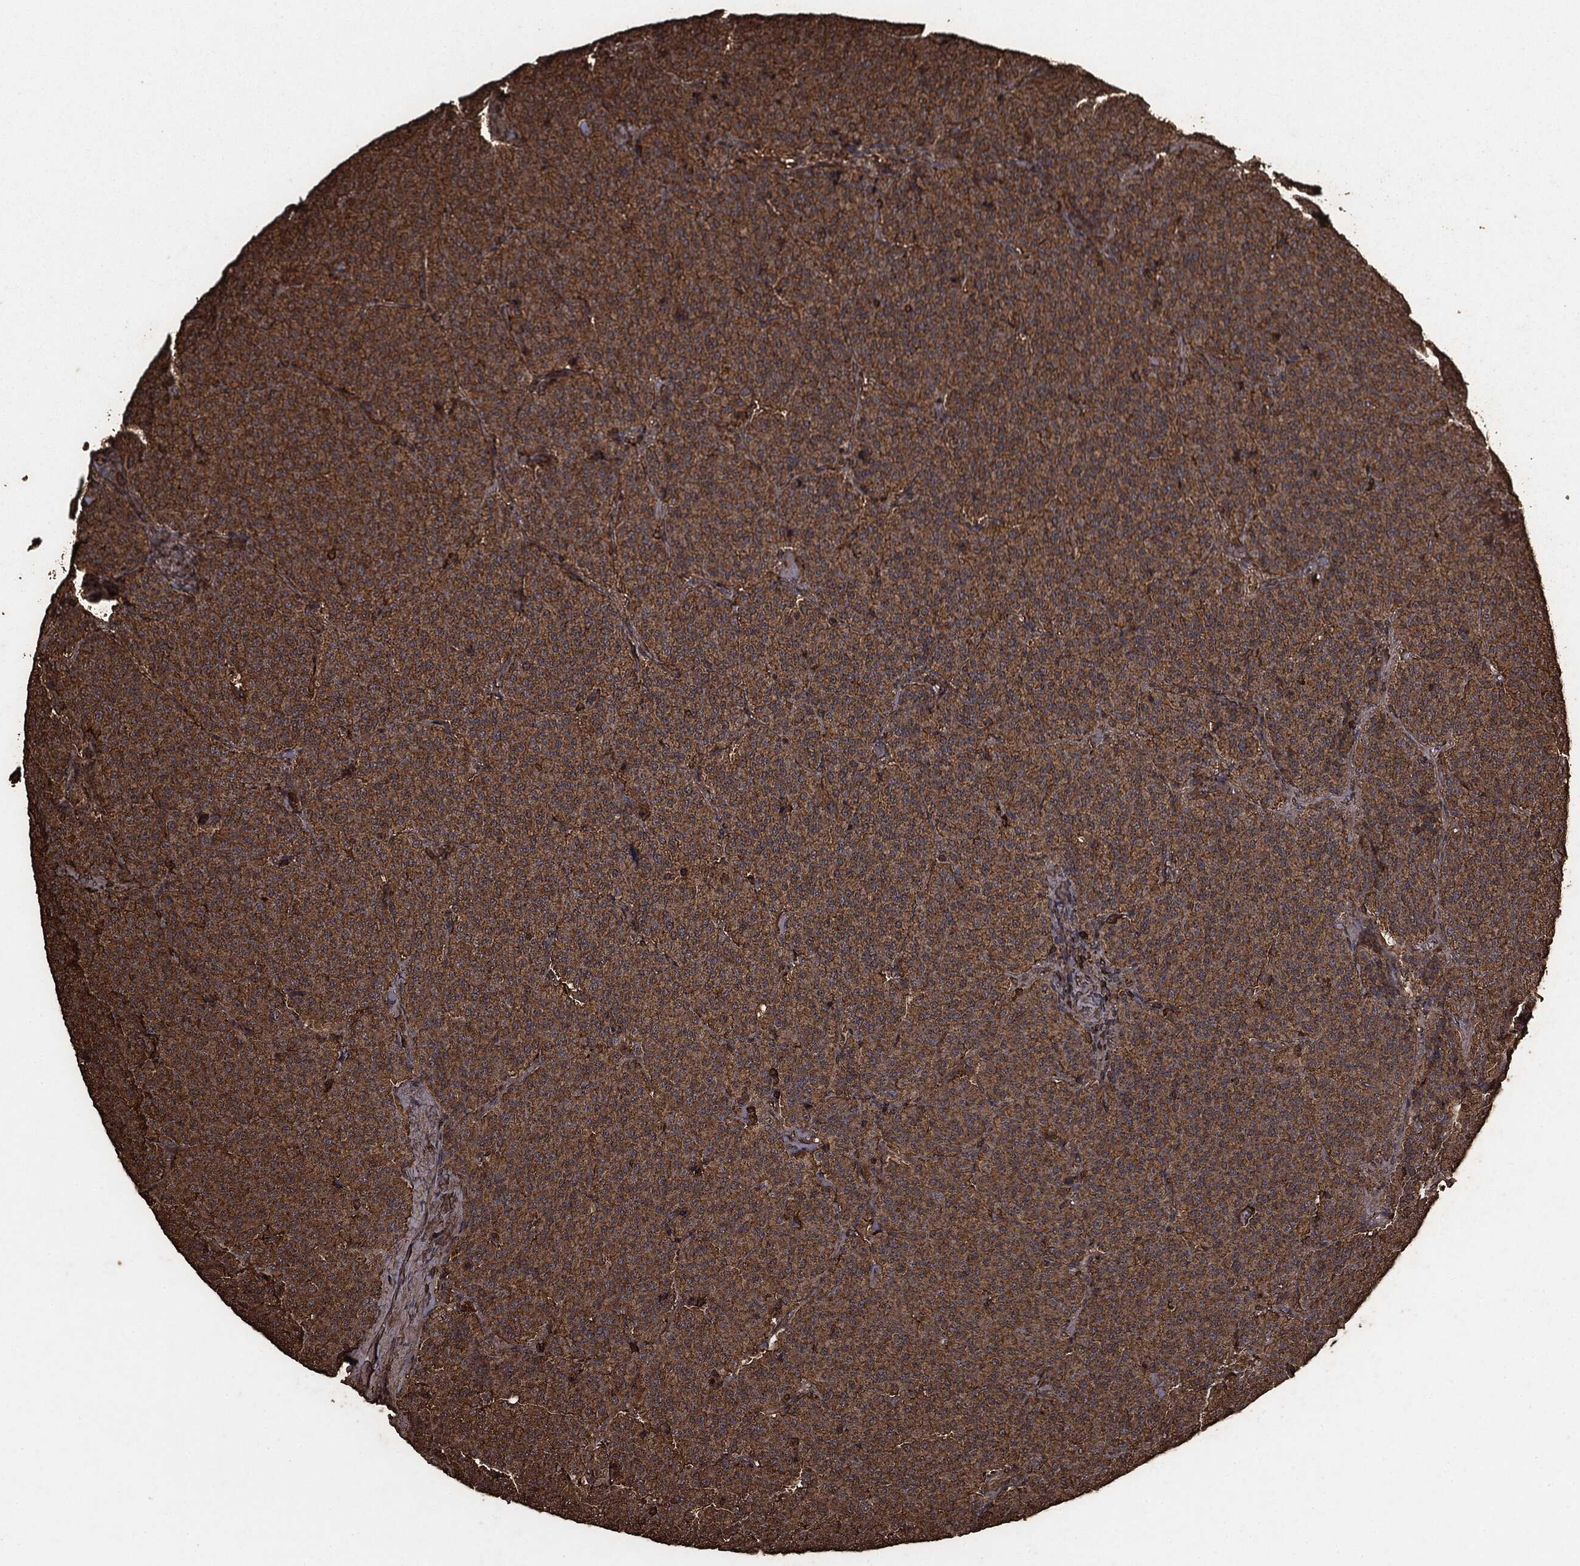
{"staining": {"intensity": "strong", "quantity": ">75%", "location": "cytoplasmic/membranous"}, "tissue": "carcinoid", "cell_type": "Tumor cells", "image_type": "cancer", "snomed": [{"axis": "morphology", "description": "Carcinoid, malignant, NOS"}, {"axis": "topography", "description": "Small intestine"}], "caption": "Protein expression analysis of human carcinoid reveals strong cytoplasmic/membranous expression in approximately >75% of tumor cells. Using DAB (brown) and hematoxylin (blue) stains, captured at high magnification using brightfield microscopy.", "gene": "MTOR", "patient": {"sex": "female", "age": 58}}